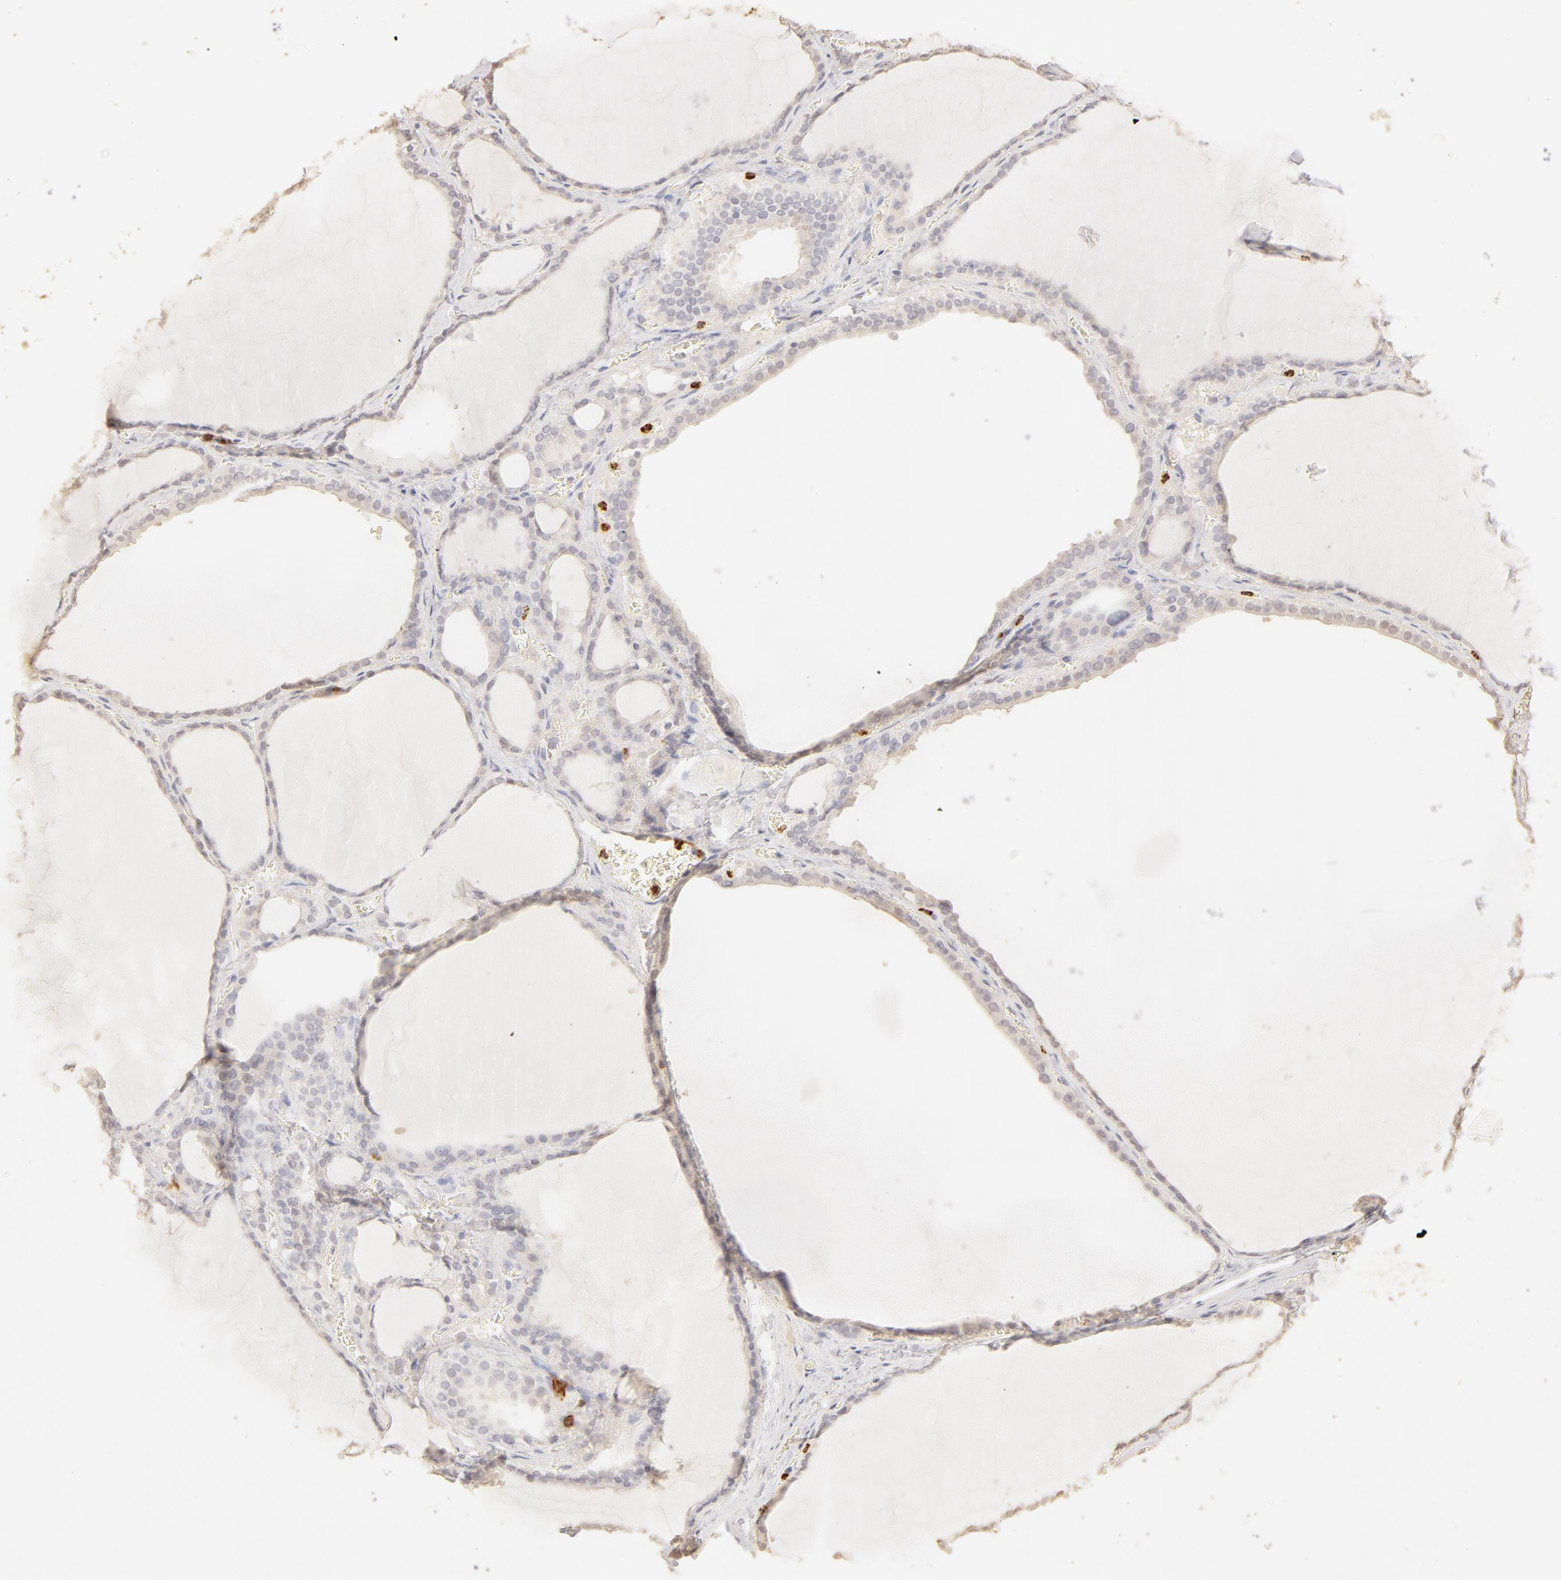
{"staining": {"intensity": "weak", "quantity": ">75%", "location": "cytoplasmic/membranous"}, "tissue": "thyroid gland", "cell_type": "Glandular cells", "image_type": "normal", "snomed": [{"axis": "morphology", "description": "Normal tissue, NOS"}, {"axis": "topography", "description": "Thyroid gland"}], "caption": "High-power microscopy captured an IHC photomicrograph of normal thyroid gland, revealing weak cytoplasmic/membranous staining in about >75% of glandular cells. (Brightfield microscopy of DAB IHC at high magnification).", "gene": "C1R", "patient": {"sex": "female", "age": 55}}